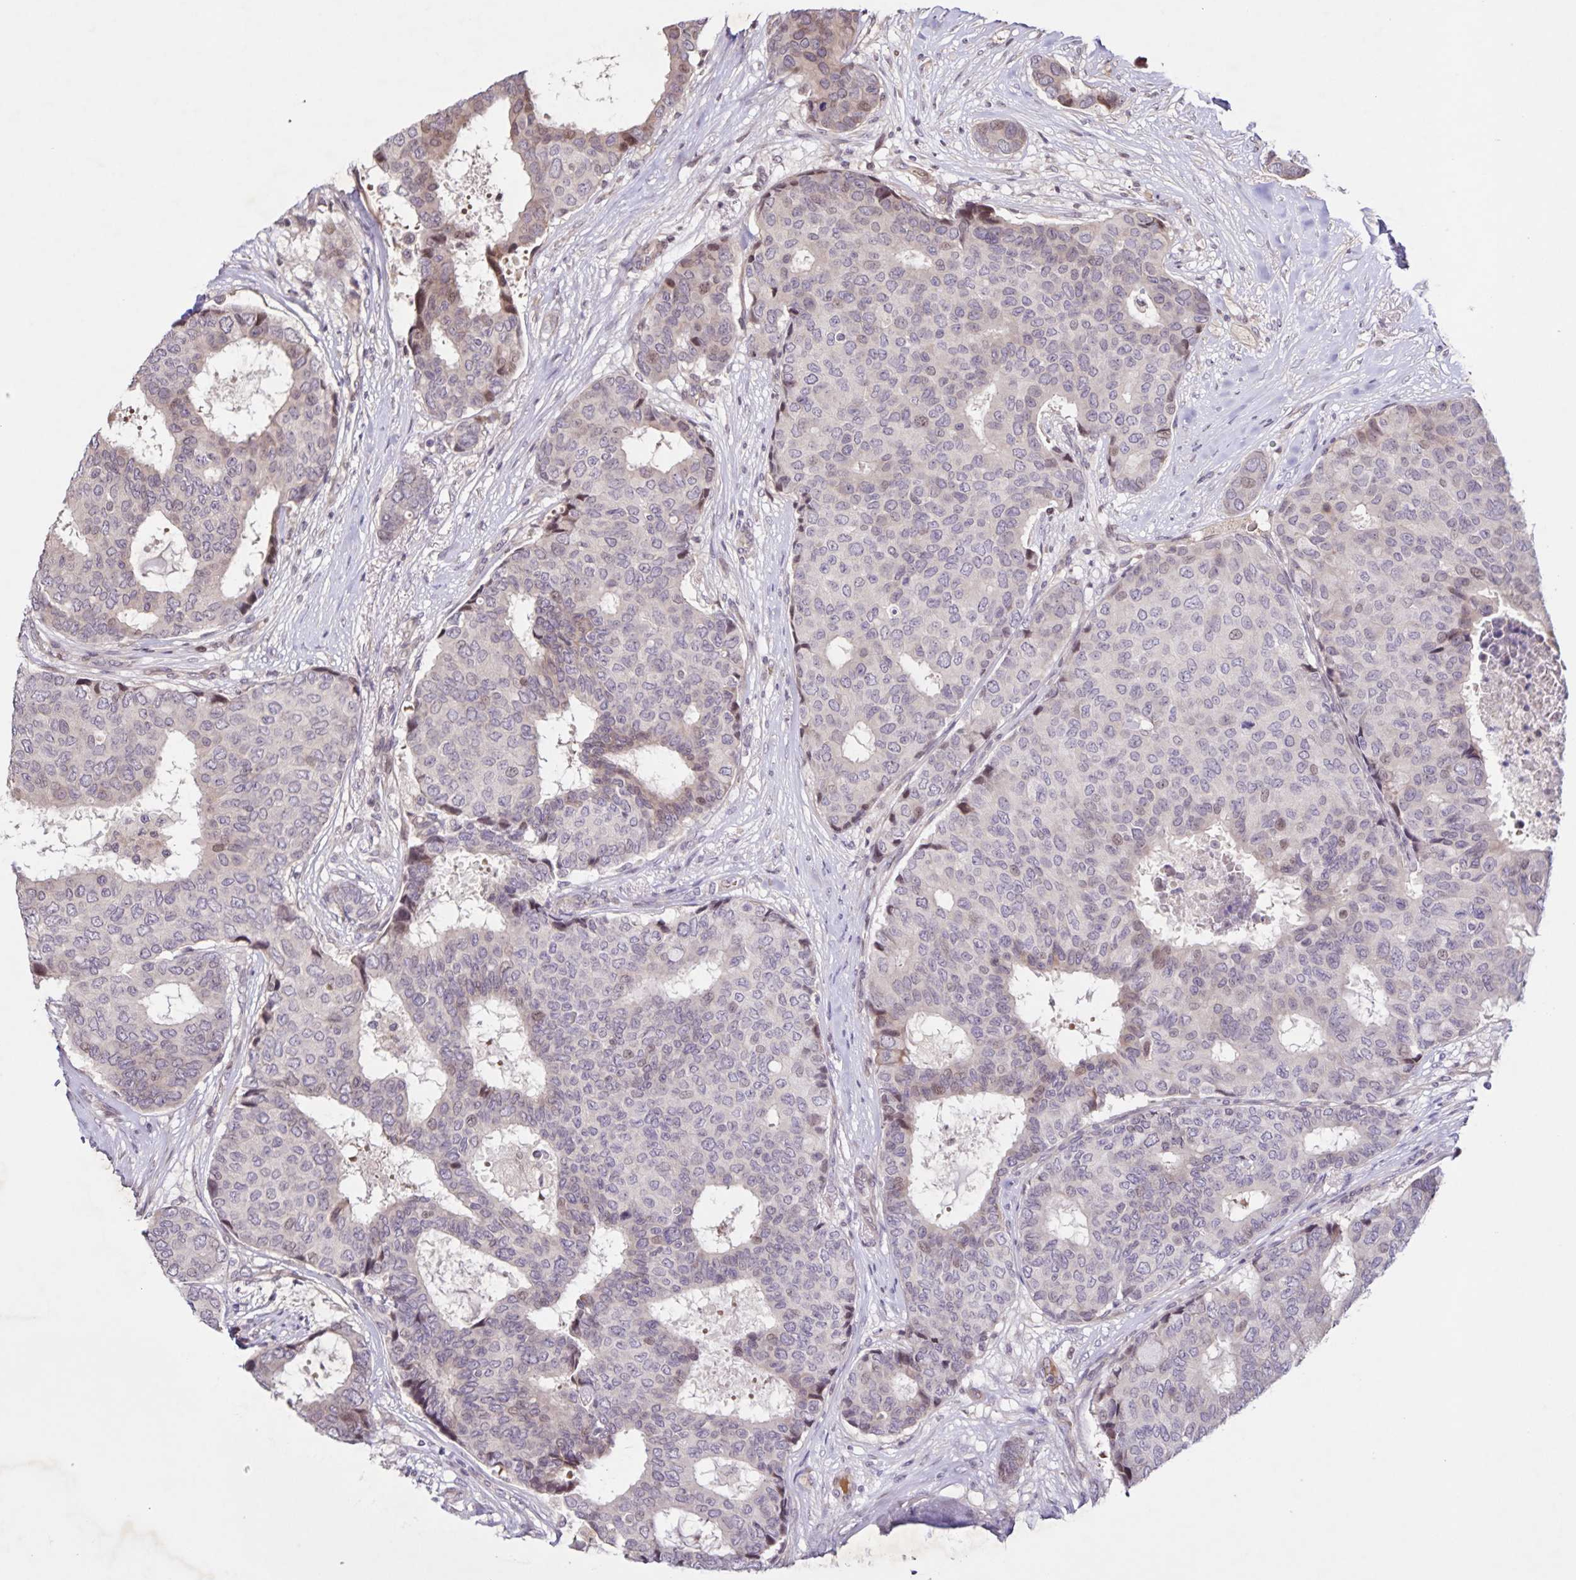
{"staining": {"intensity": "moderate", "quantity": "<25%", "location": "nuclear"}, "tissue": "breast cancer", "cell_type": "Tumor cells", "image_type": "cancer", "snomed": [{"axis": "morphology", "description": "Duct carcinoma"}, {"axis": "topography", "description": "Breast"}], "caption": "Protein staining reveals moderate nuclear expression in approximately <25% of tumor cells in breast invasive ductal carcinoma.", "gene": "GDF2", "patient": {"sex": "female", "age": 75}}